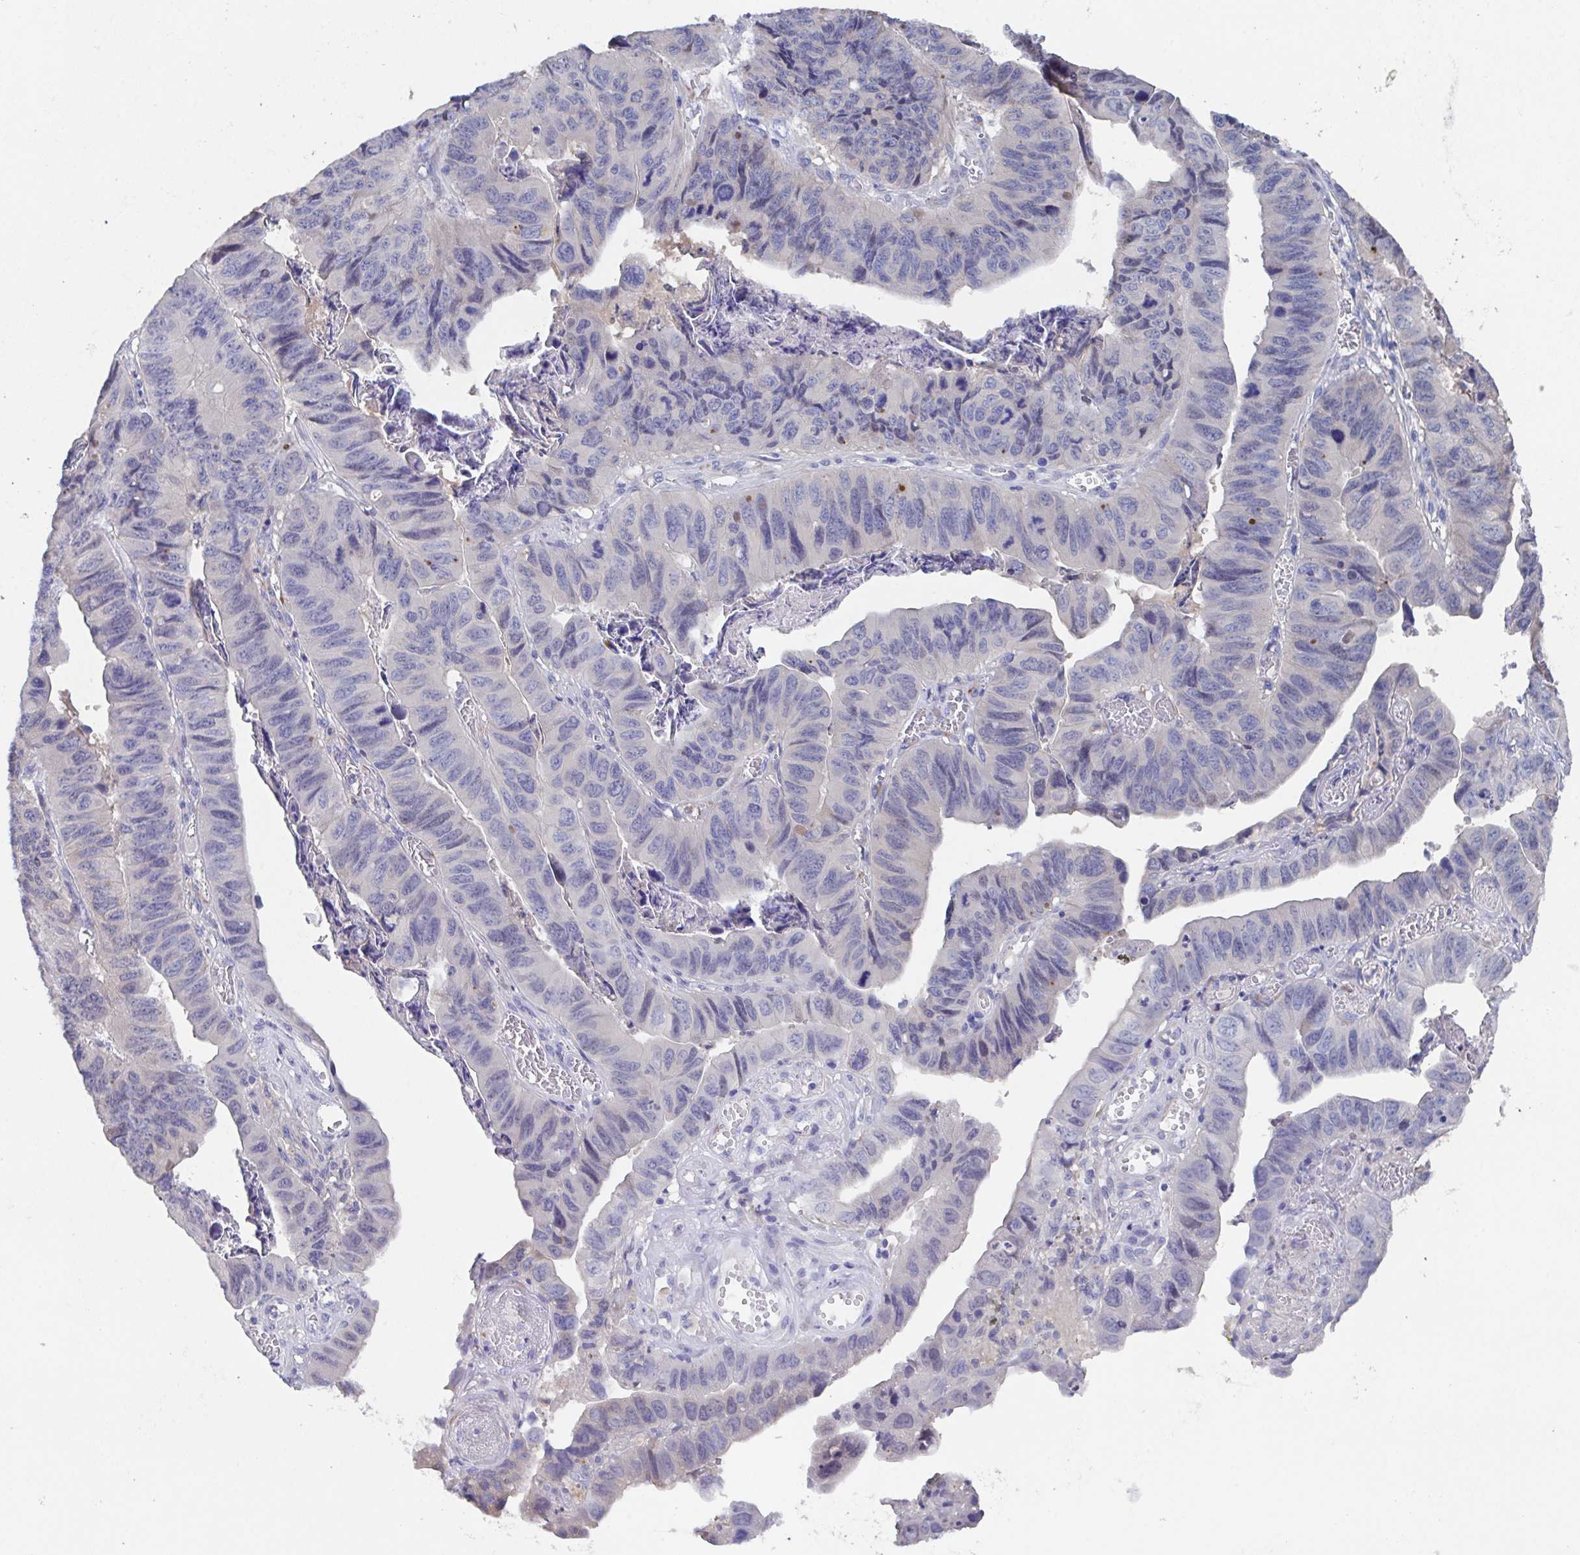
{"staining": {"intensity": "weak", "quantity": "<25%", "location": "cytoplasmic/membranous"}, "tissue": "stomach cancer", "cell_type": "Tumor cells", "image_type": "cancer", "snomed": [{"axis": "morphology", "description": "Adenocarcinoma, NOS"}, {"axis": "topography", "description": "Stomach, lower"}], "caption": "Tumor cells show no significant staining in adenocarcinoma (stomach).", "gene": "SSC4D", "patient": {"sex": "male", "age": 77}}